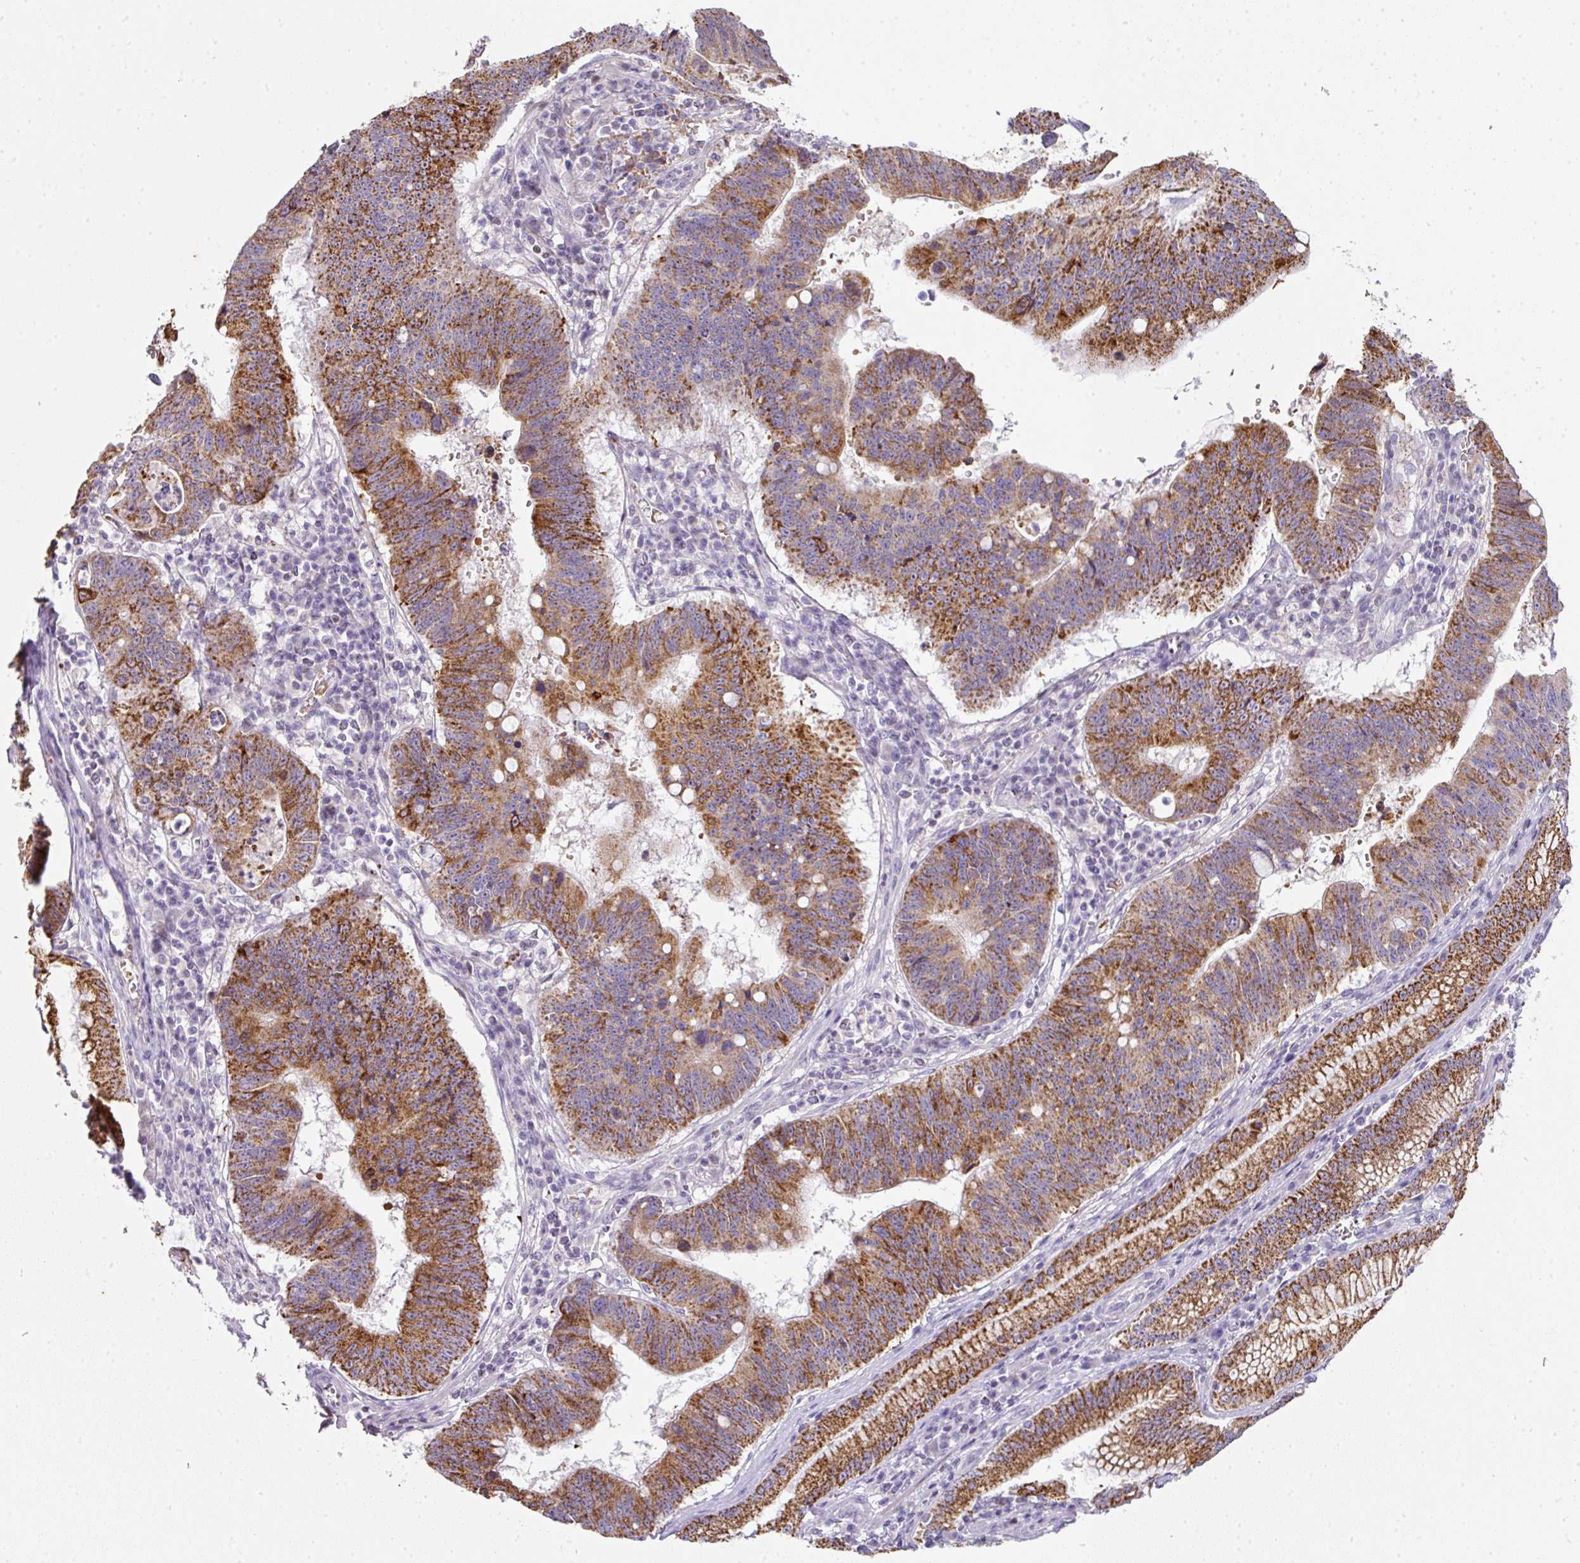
{"staining": {"intensity": "strong", "quantity": ">75%", "location": "cytoplasmic/membranous"}, "tissue": "stomach cancer", "cell_type": "Tumor cells", "image_type": "cancer", "snomed": [{"axis": "morphology", "description": "Adenocarcinoma, NOS"}, {"axis": "topography", "description": "Stomach"}], "caption": "Adenocarcinoma (stomach) stained with IHC demonstrates strong cytoplasmic/membranous staining in about >75% of tumor cells.", "gene": "ANKRD18A", "patient": {"sex": "male", "age": 59}}